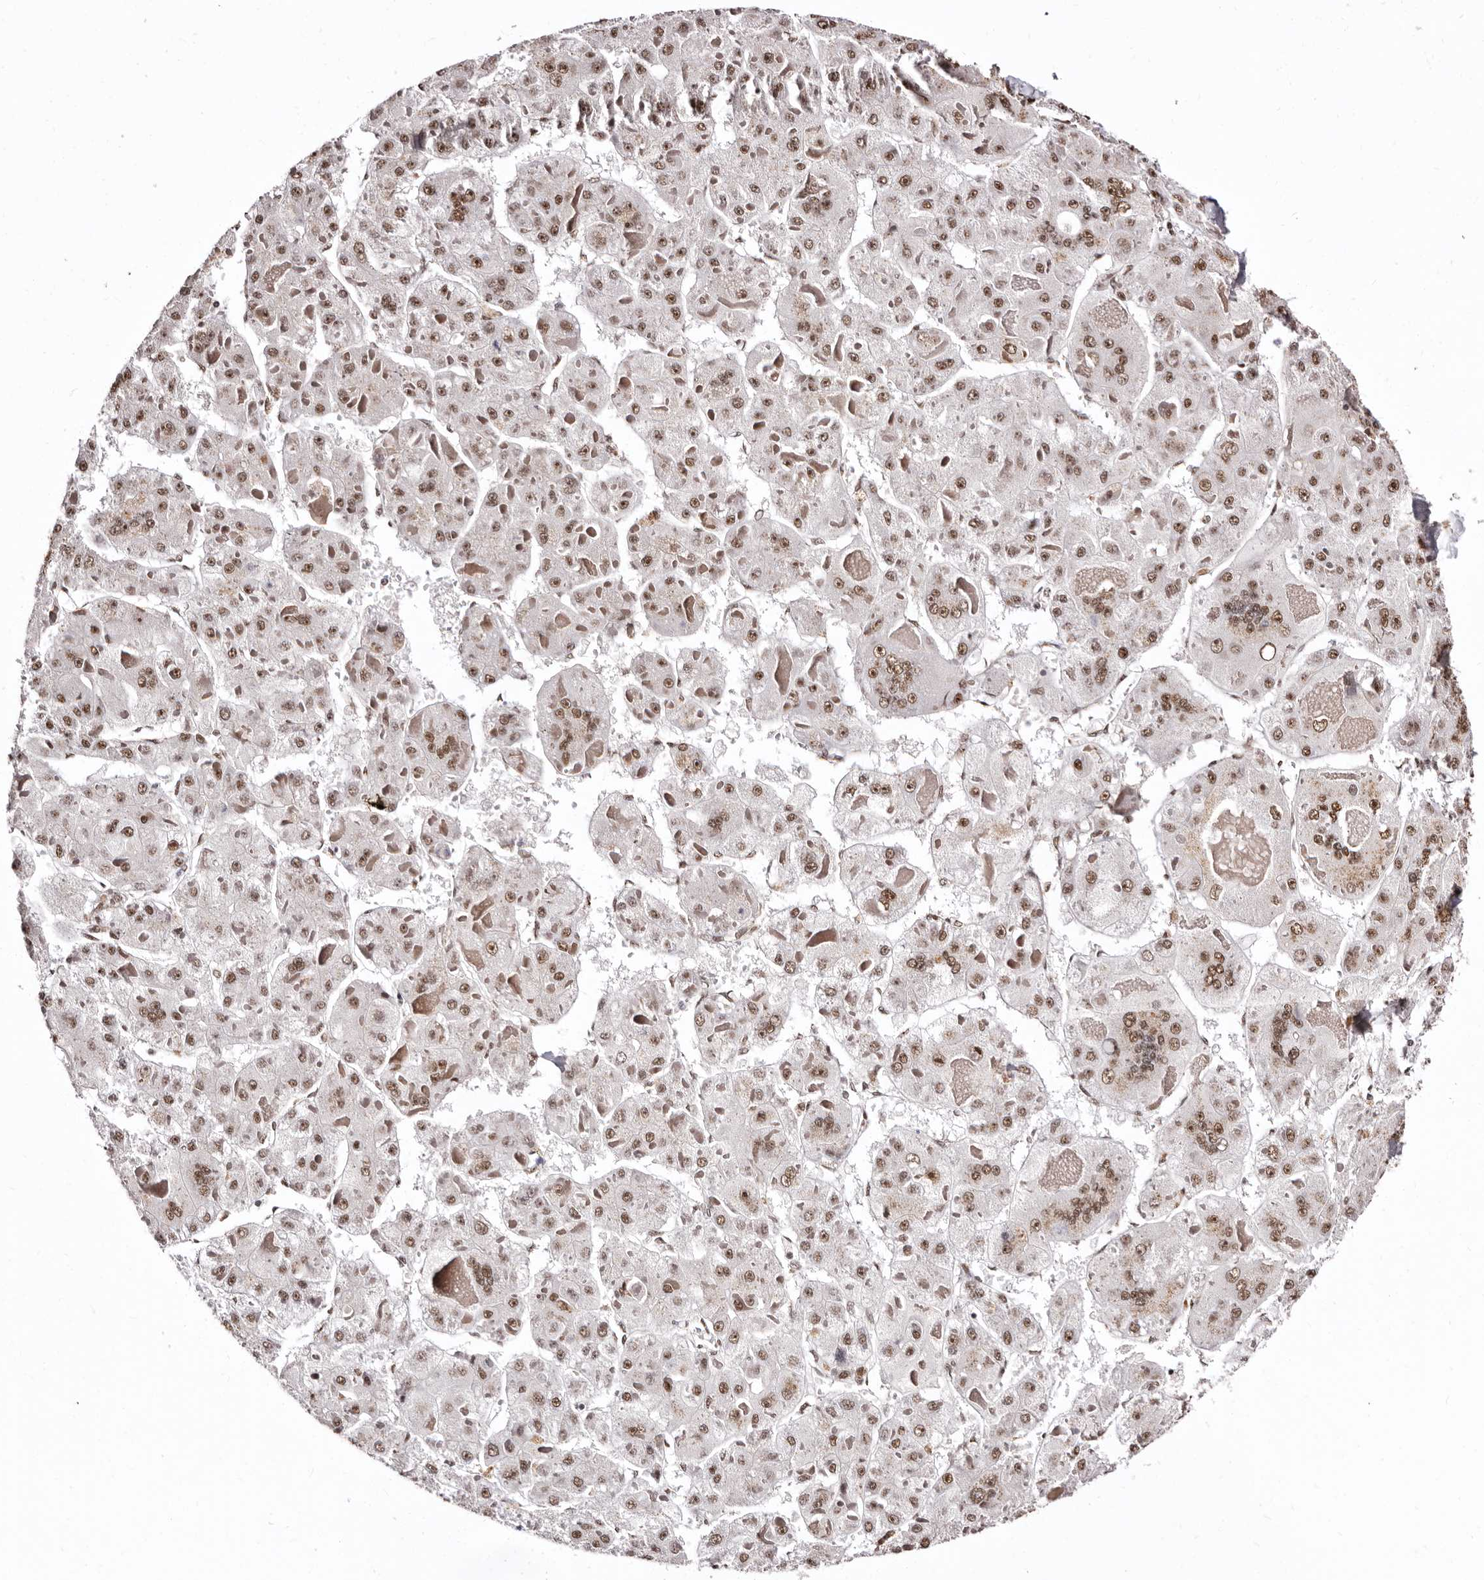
{"staining": {"intensity": "moderate", "quantity": ">75%", "location": "nuclear"}, "tissue": "liver cancer", "cell_type": "Tumor cells", "image_type": "cancer", "snomed": [{"axis": "morphology", "description": "Carcinoma, Hepatocellular, NOS"}, {"axis": "topography", "description": "Liver"}], "caption": "There is medium levels of moderate nuclear staining in tumor cells of liver hepatocellular carcinoma, as demonstrated by immunohistochemical staining (brown color).", "gene": "ANAPC11", "patient": {"sex": "female", "age": 73}}